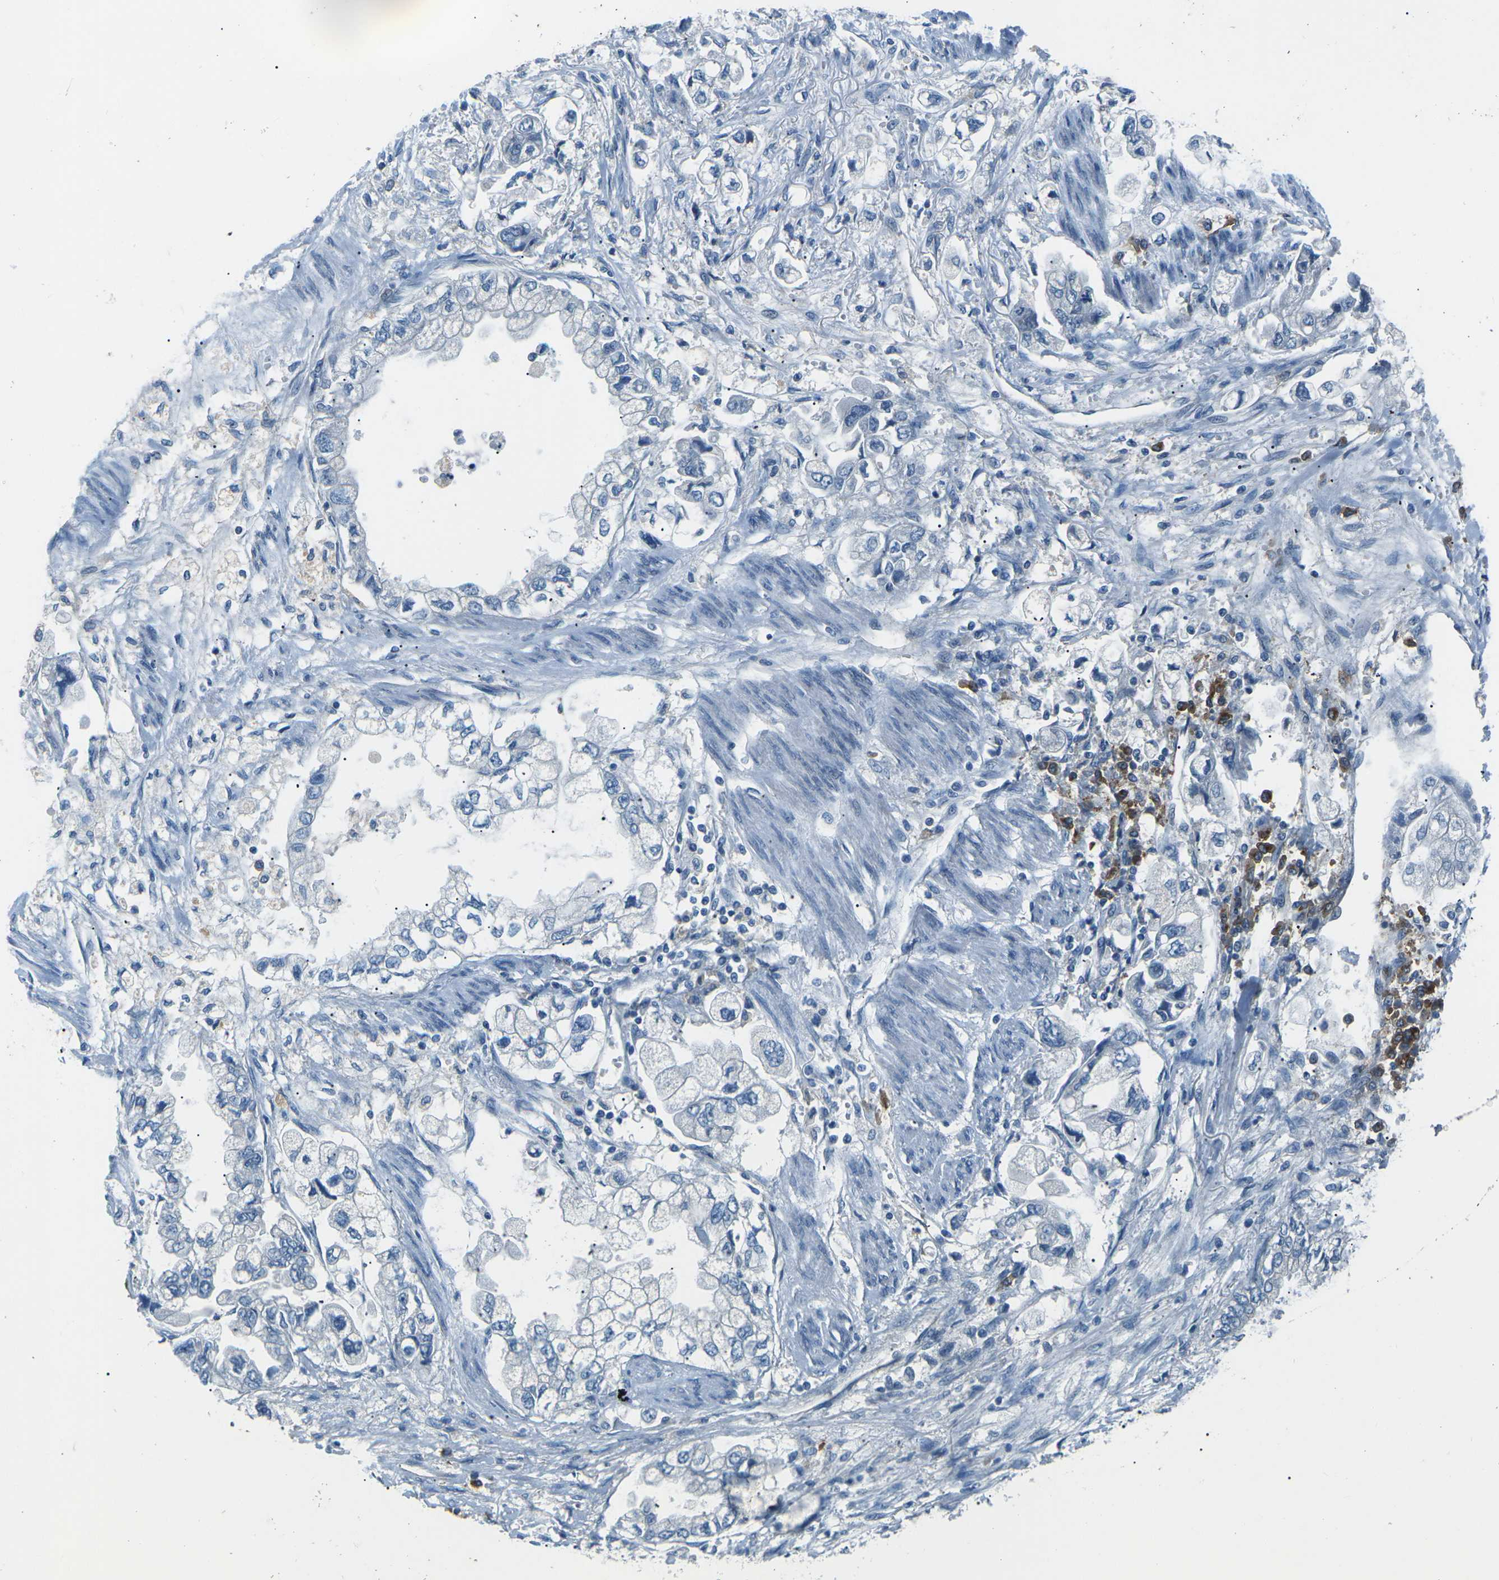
{"staining": {"intensity": "negative", "quantity": "none", "location": "none"}, "tissue": "stomach cancer", "cell_type": "Tumor cells", "image_type": "cancer", "snomed": [{"axis": "morphology", "description": "Normal tissue, NOS"}, {"axis": "morphology", "description": "Adenocarcinoma, NOS"}, {"axis": "topography", "description": "Stomach"}], "caption": "Stomach cancer was stained to show a protein in brown. There is no significant positivity in tumor cells.", "gene": "CD1D", "patient": {"sex": "male", "age": 62}}